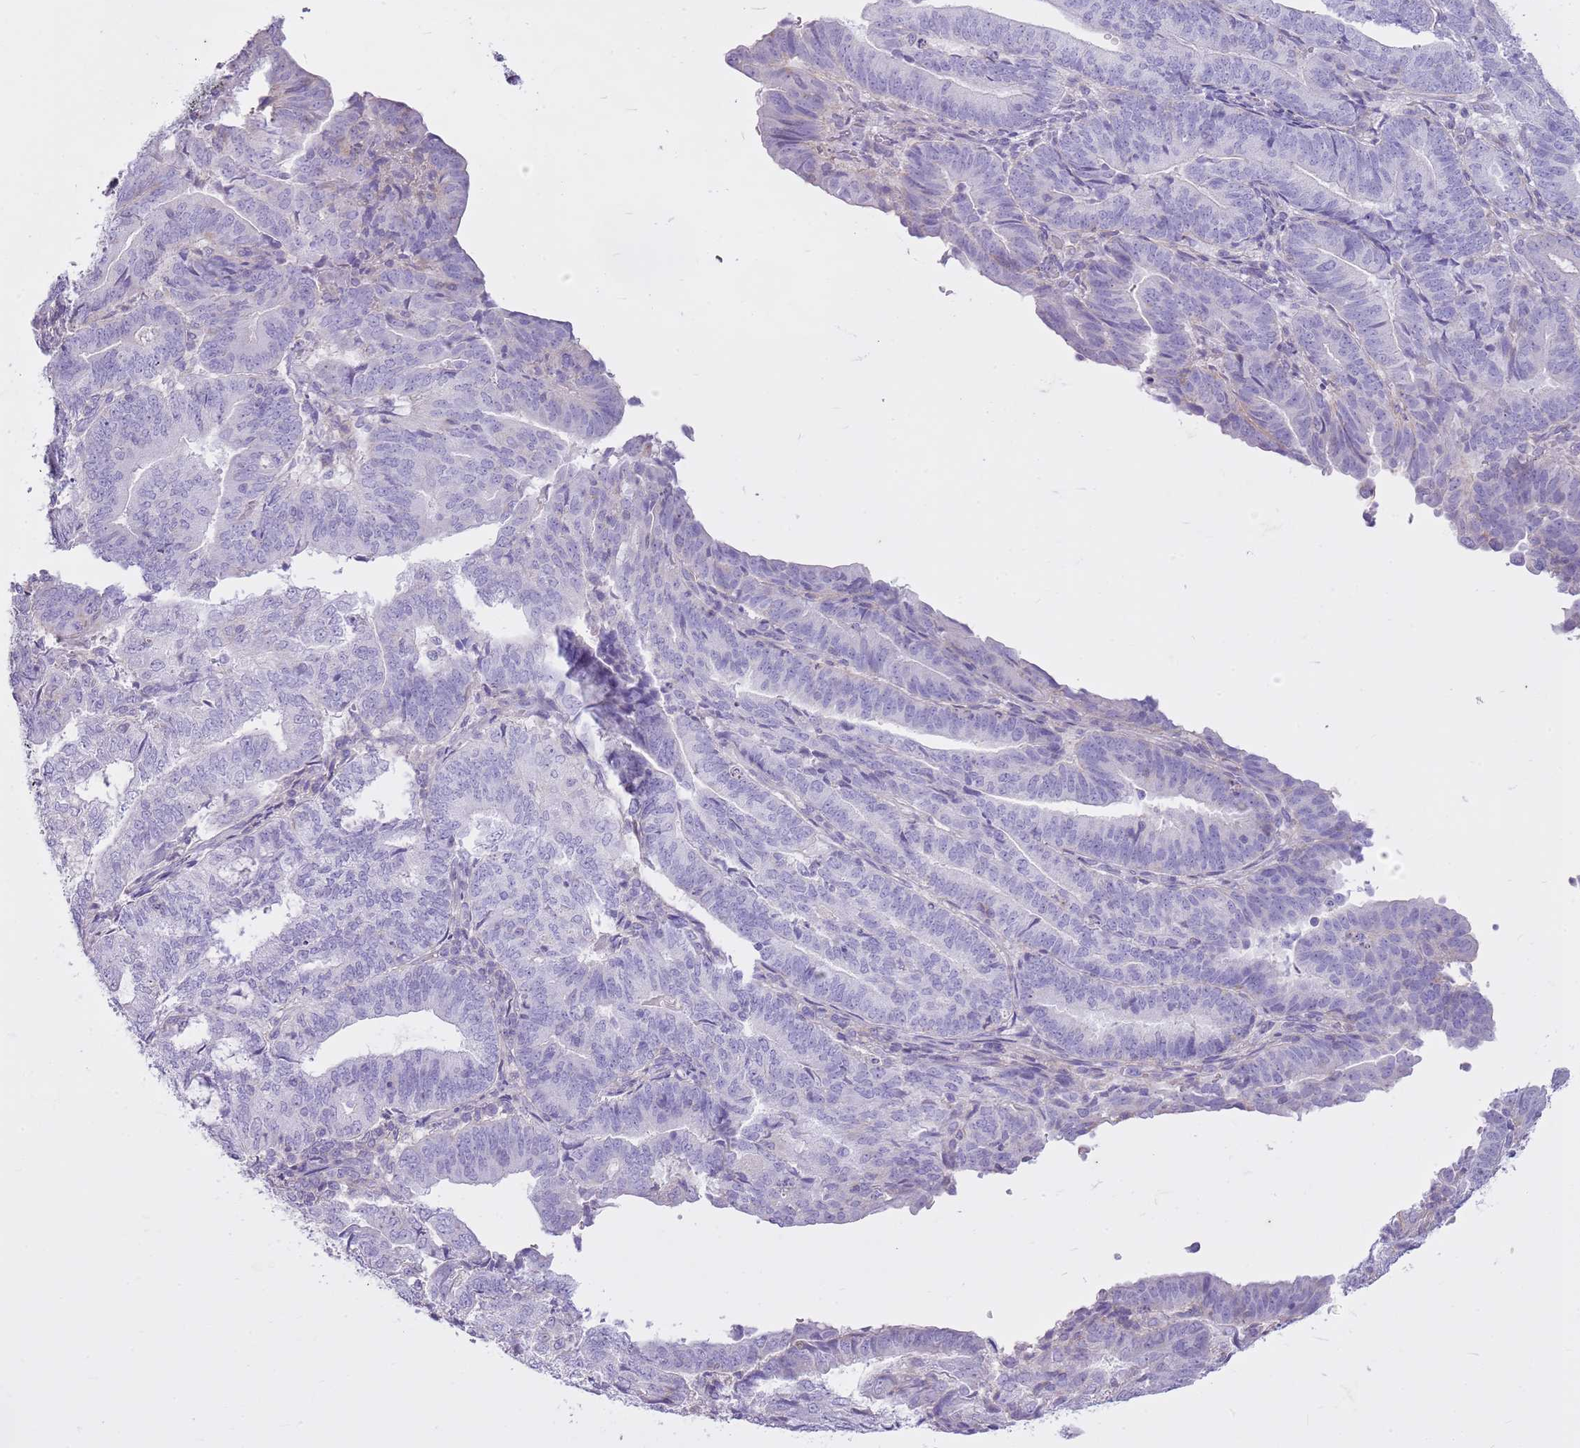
{"staining": {"intensity": "negative", "quantity": "none", "location": "none"}, "tissue": "endometrial cancer", "cell_type": "Tumor cells", "image_type": "cancer", "snomed": [{"axis": "morphology", "description": "Adenocarcinoma, NOS"}, {"axis": "topography", "description": "Endometrium"}], "caption": "Tumor cells show no significant staining in endometrial cancer.", "gene": "CNPPD1", "patient": {"sex": "female", "age": 70}}